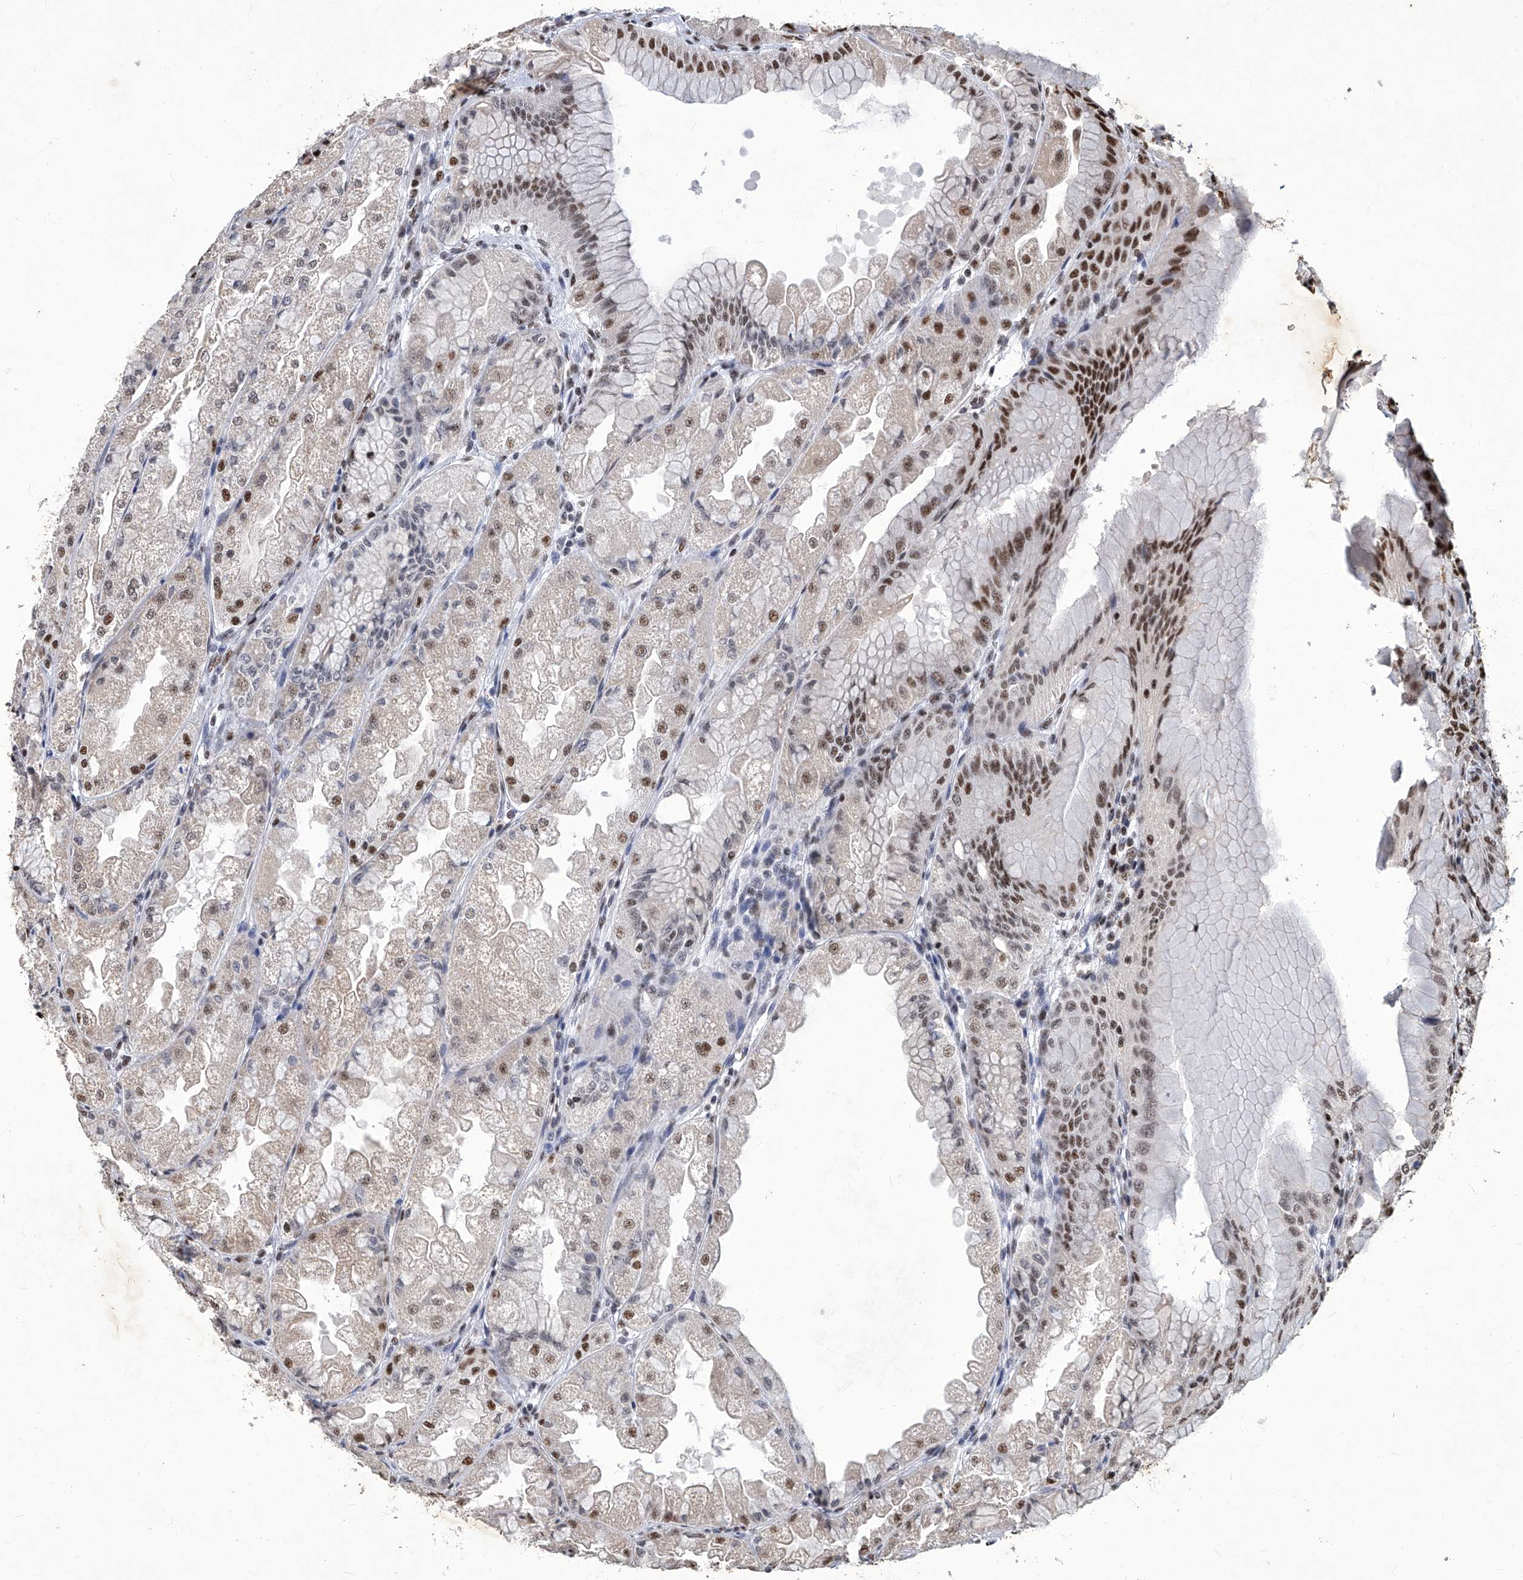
{"staining": {"intensity": "moderate", "quantity": ">75%", "location": "nuclear"}, "tissue": "stomach", "cell_type": "Glandular cells", "image_type": "normal", "snomed": [{"axis": "morphology", "description": "Normal tissue, NOS"}, {"axis": "topography", "description": "Stomach, upper"}], "caption": "Immunohistochemical staining of normal stomach shows moderate nuclear protein staining in about >75% of glandular cells.", "gene": "HBP1", "patient": {"sex": "male", "age": 47}}